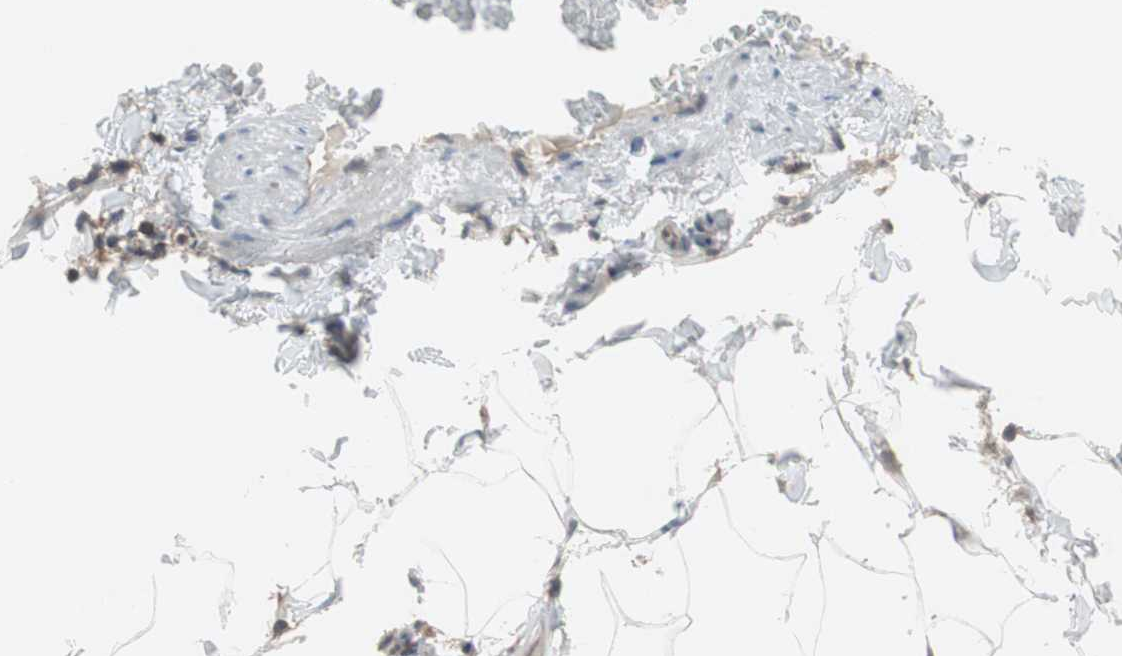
{"staining": {"intensity": "weak", "quantity": "25%-75%", "location": "cytoplasmic/membranous"}, "tissue": "adipose tissue", "cell_type": "Adipocytes", "image_type": "normal", "snomed": [{"axis": "morphology", "description": "Normal tissue, NOS"}, {"axis": "topography", "description": "Vascular tissue"}], "caption": "Protein expression analysis of unremarkable adipose tissue displays weak cytoplasmic/membranous positivity in approximately 25%-75% of adipocytes. (brown staining indicates protein expression, while blue staining denotes nuclei).", "gene": "GALT", "patient": {"sex": "male", "age": 41}}